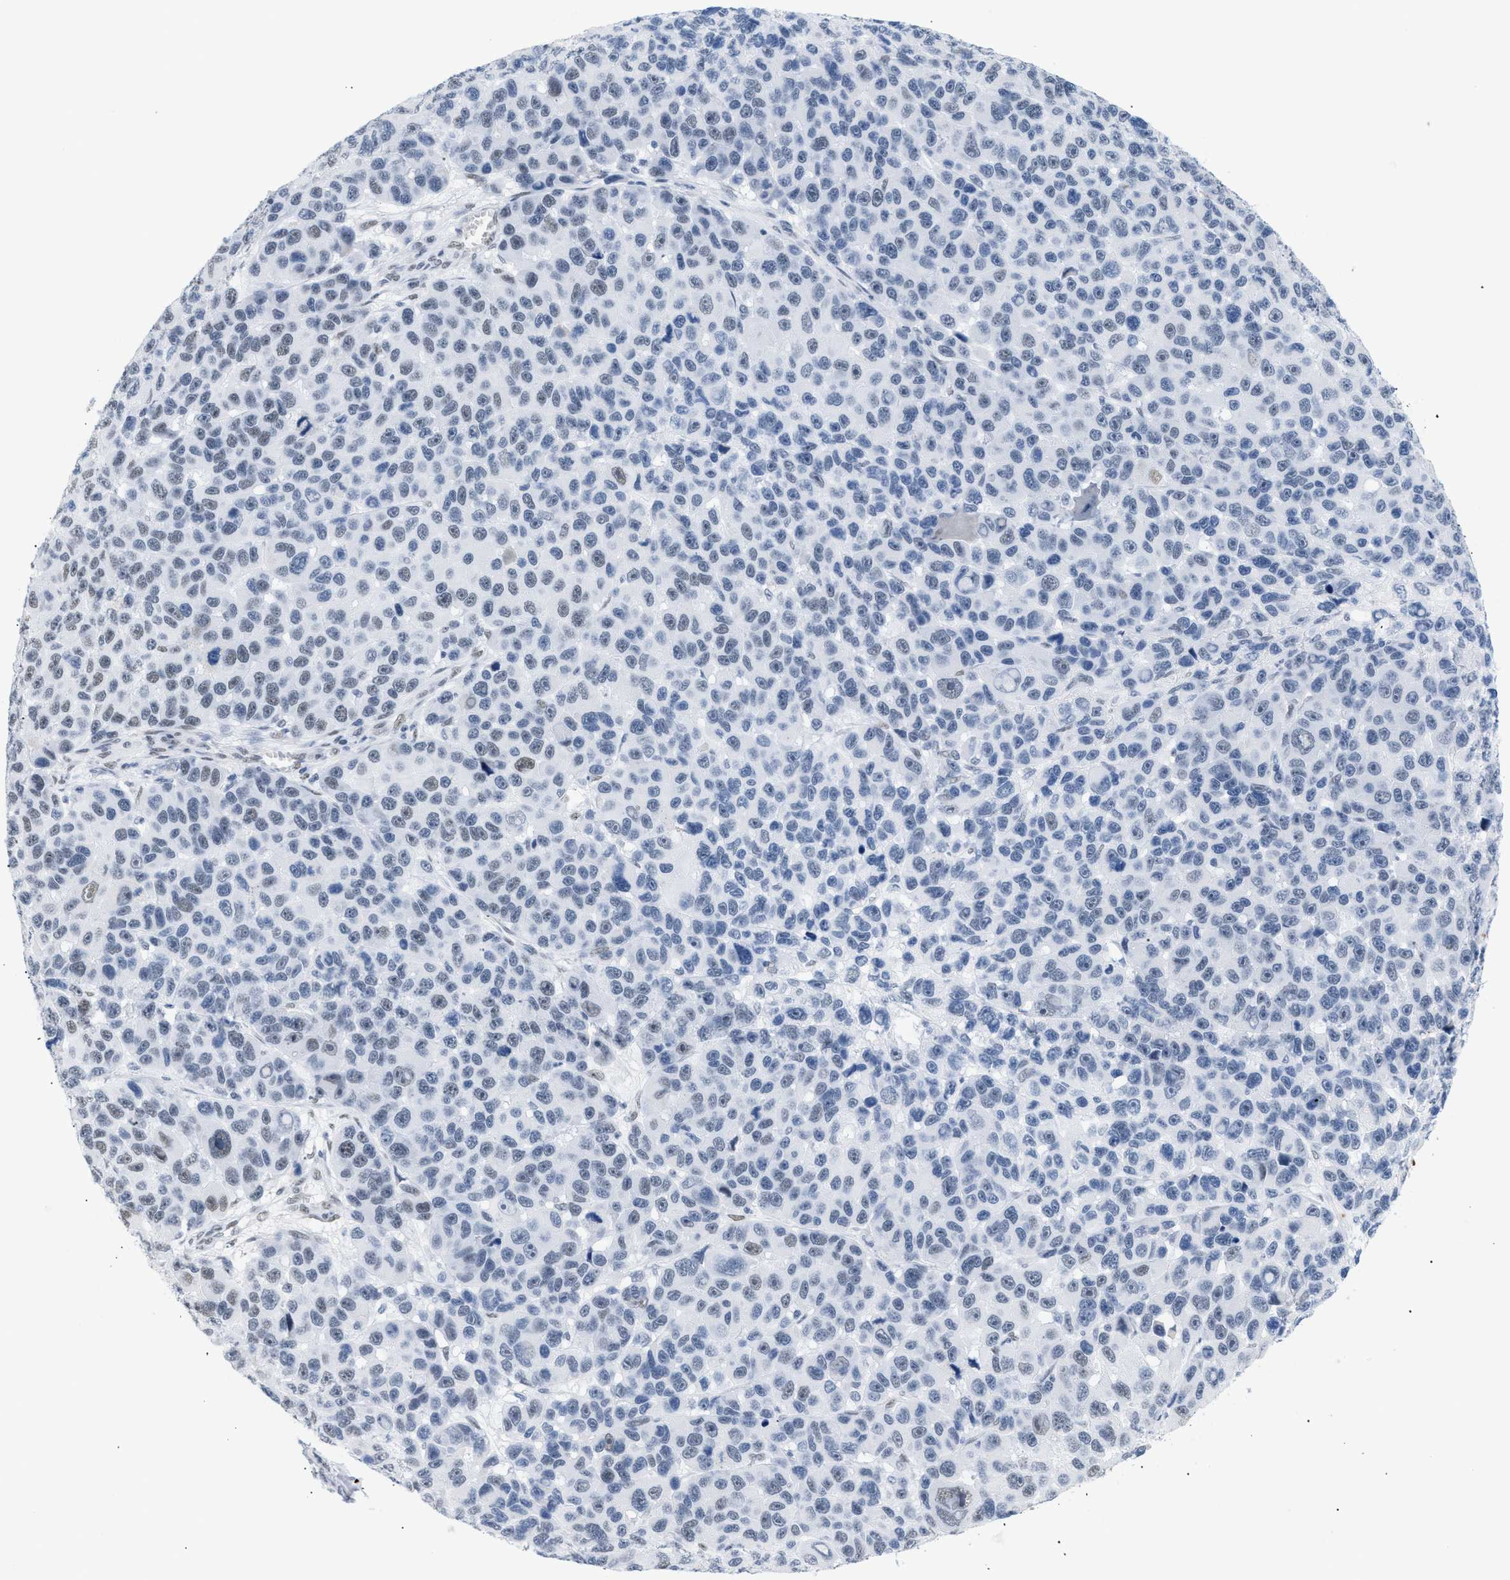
{"staining": {"intensity": "negative", "quantity": "none", "location": "none"}, "tissue": "melanoma", "cell_type": "Tumor cells", "image_type": "cancer", "snomed": [{"axis": "morphology", "description": "Malignant melanoma, NOS"}, {"axis": "topography", "description": "Skin"}], "caption": "Protein analysis of malignant melanoma exhibits no significant positivity in tumor cells.", "gene": "ELN", "patient": {"sex": "male", "age": 53}}